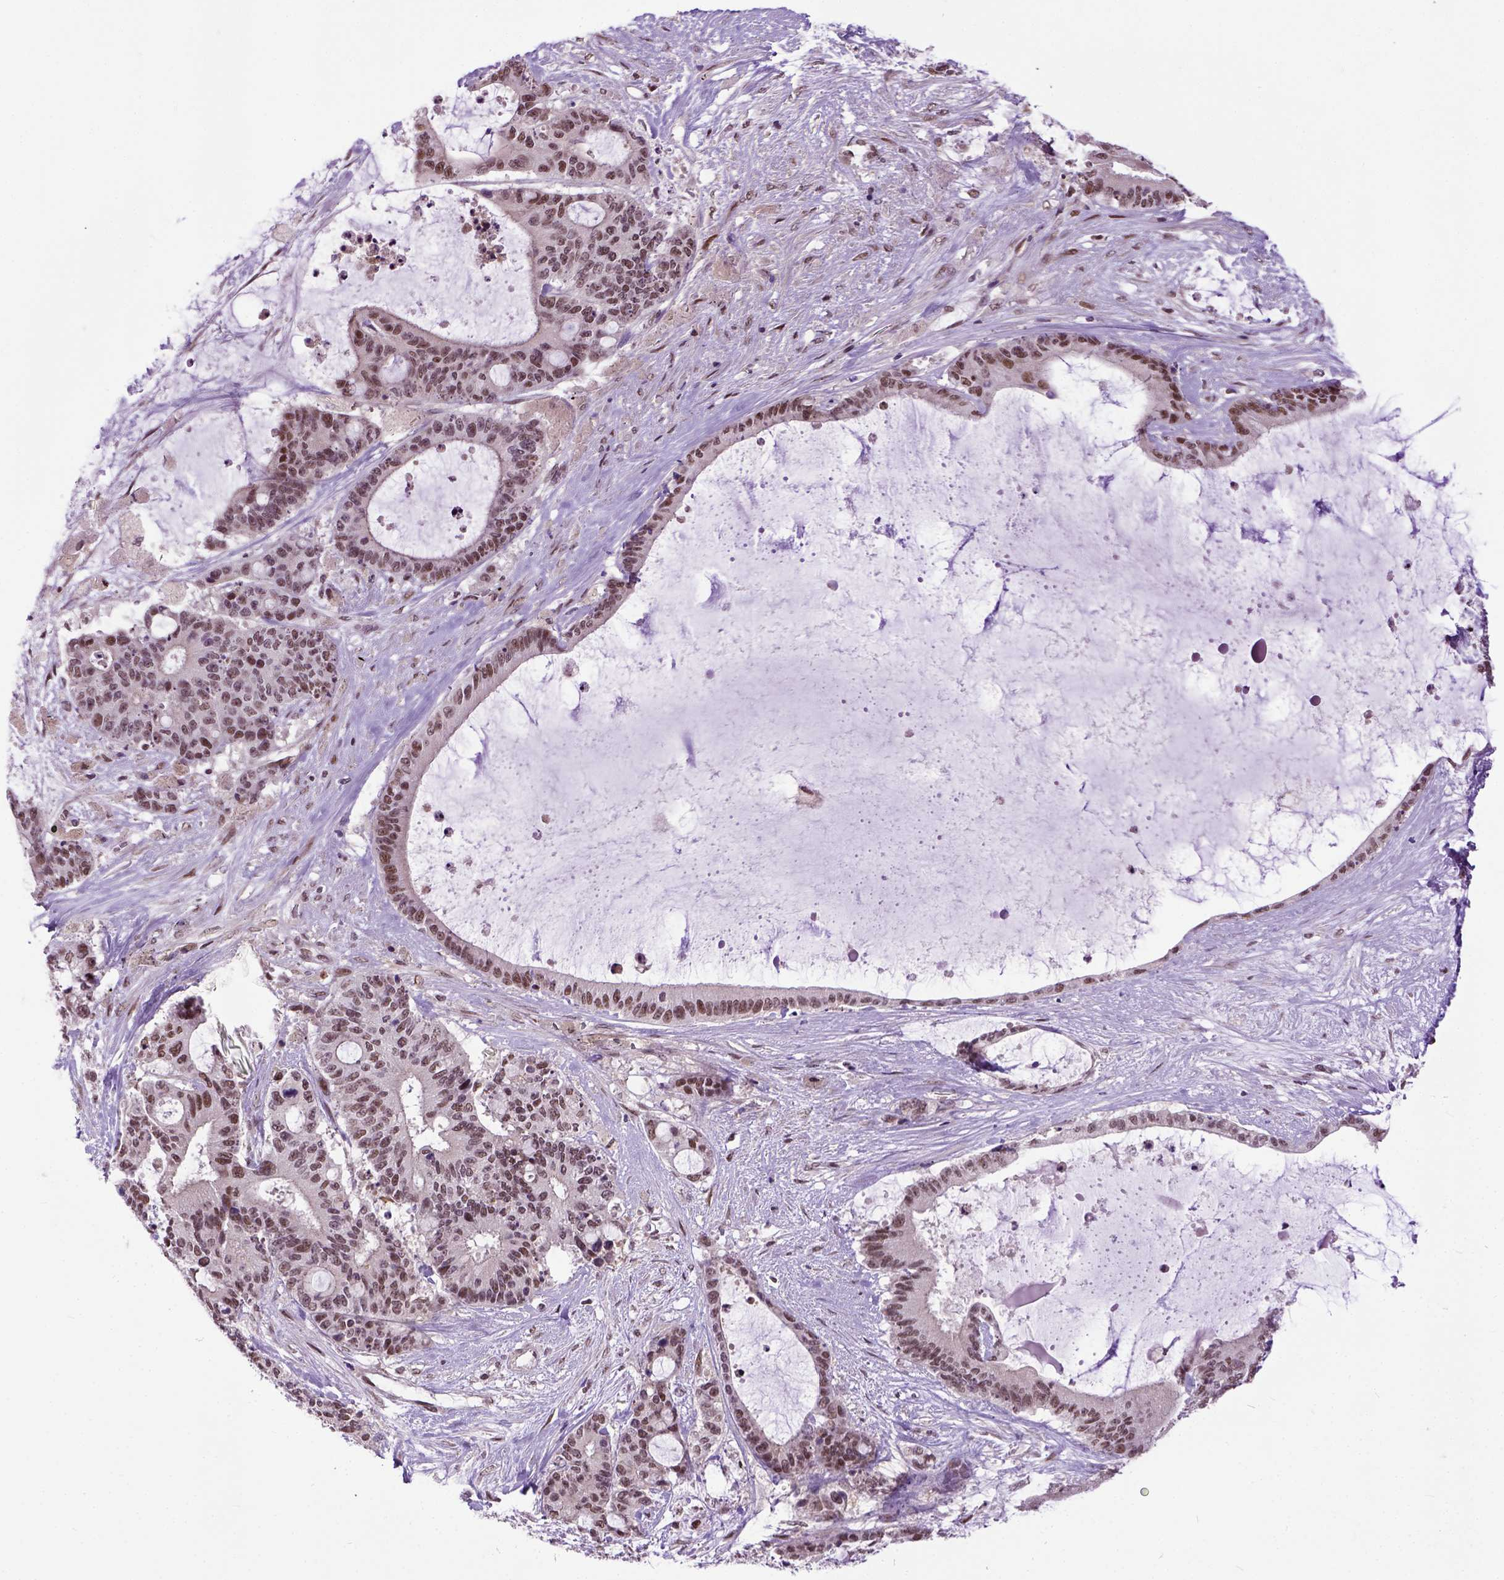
{"staining": {"intensity": "moderate", "quantity": ">75%", "location": "nuclear"}, "tissue": "liver cancer", "cell_type": "Tumor cells", "image_type": "cancer", "snomed": [{"axis": "morphology", "description": "Normal tissue, NOS"}, {"axis": "morphology", "description": "Cholangiocarcinoma"}, {"axis": "topography", "description": "Liver"}, {"axis": "topography", "description": "Peripheral nerve tissue"}], "caption": "Protein positivity by immunohistochemistry displays moderate nuclear positivity in about >75% of tumor cells in cholangiocarcinoma (liver).", "gene": "UBA3", "patient": {"sex": "female", "age": 73}}